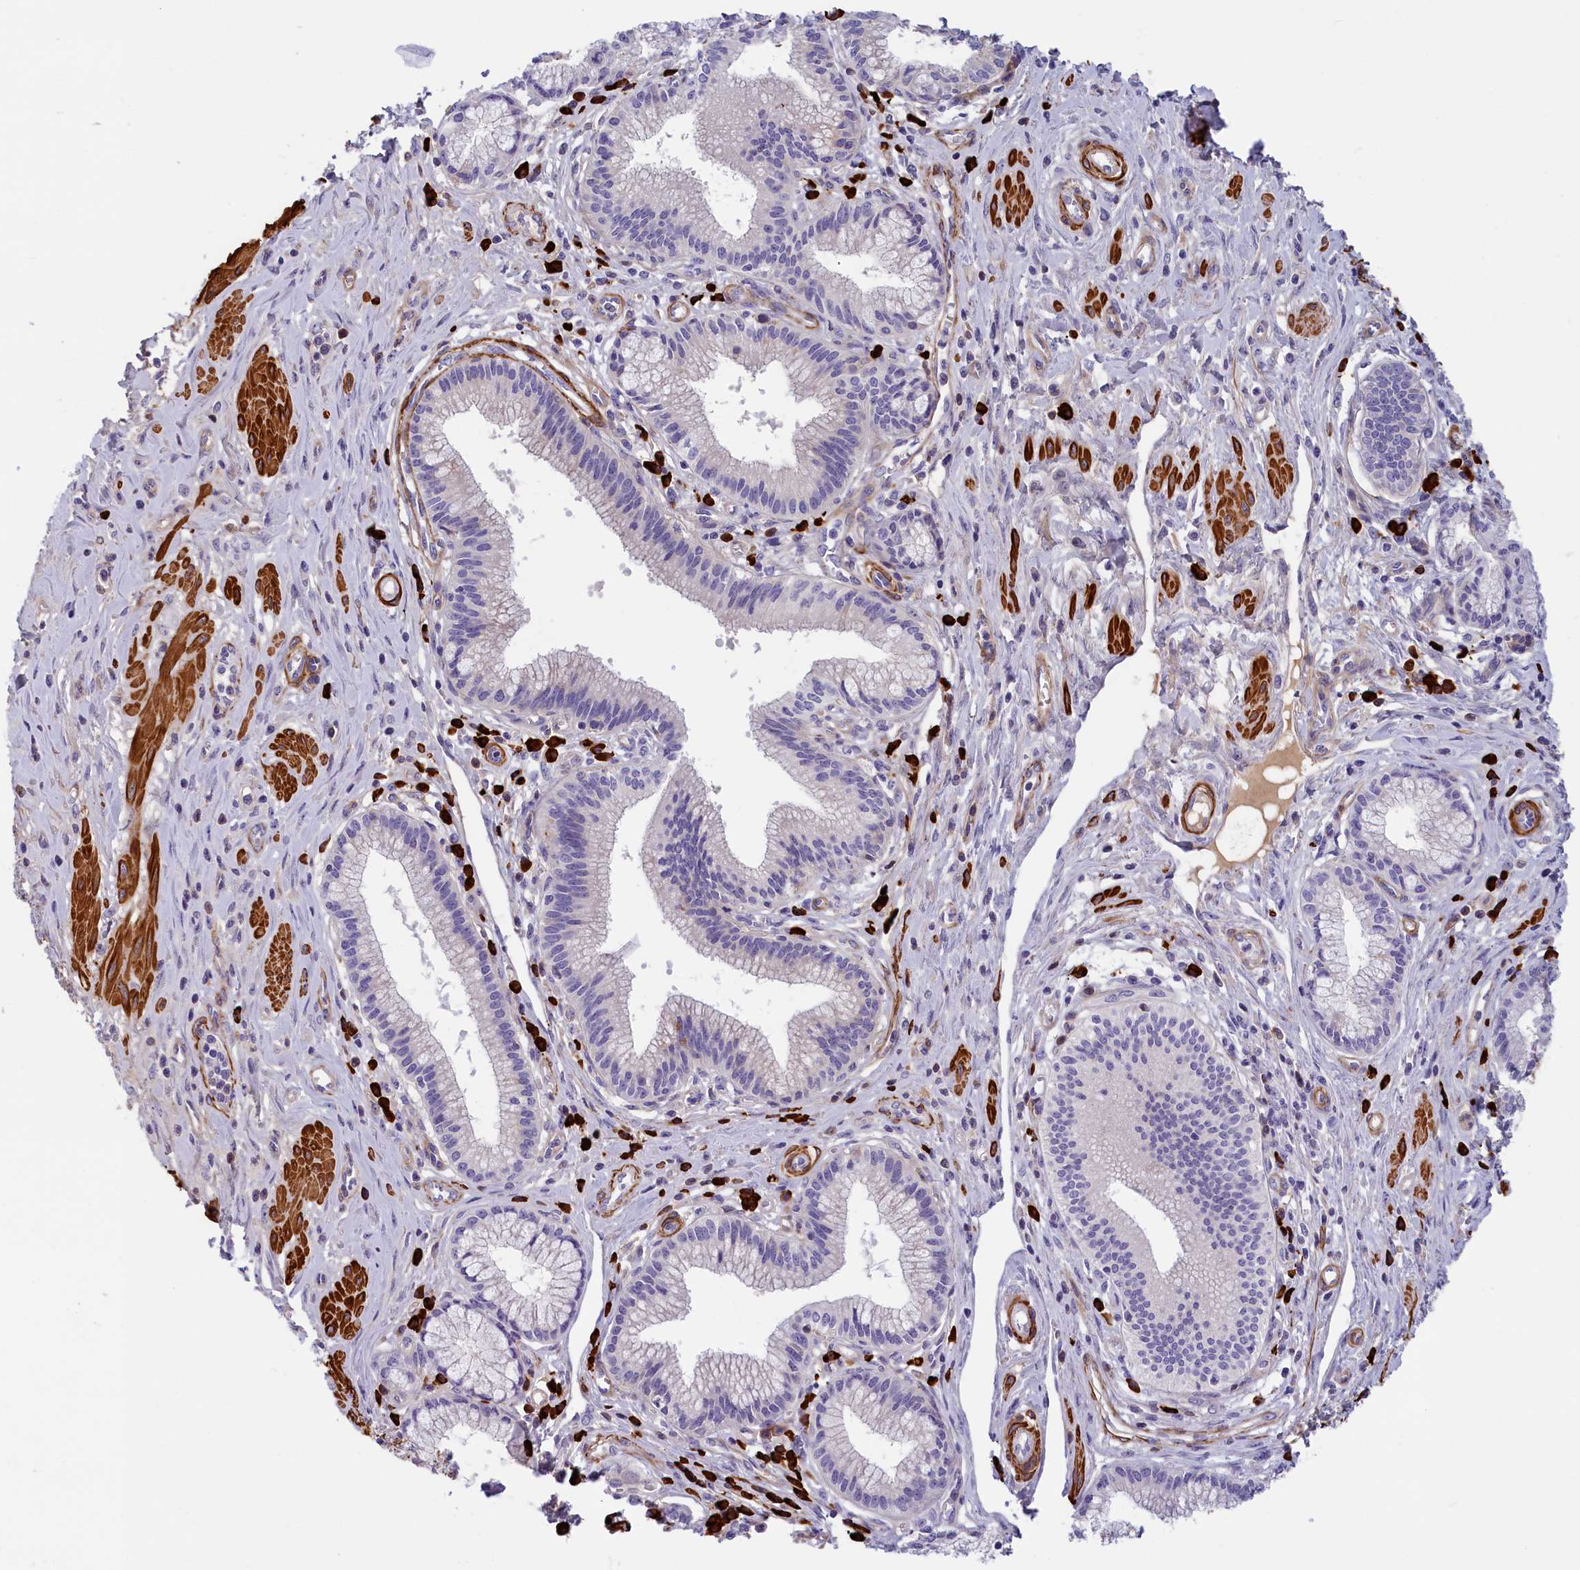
{"staining": {"intensity": "negative", "quantity": "none", "location": "none"}, "tissue": "pancreatic cancer", "cell_type": "Tumor cells", "image_type": "cancer", "snomed": [{"axis": "morphology", "description": "Adenocarcinoma, NOS"}, {"axis": "topography", "description": "Pancreas"}], "caption": "Tumor cells show no significant positivity in pancreatic adenocarcinoma. (Brightfield microscopy of DAB IHC at high magnification).", "gene": "BCL2L13", "patient": {"sex": "male", "age": 72}}